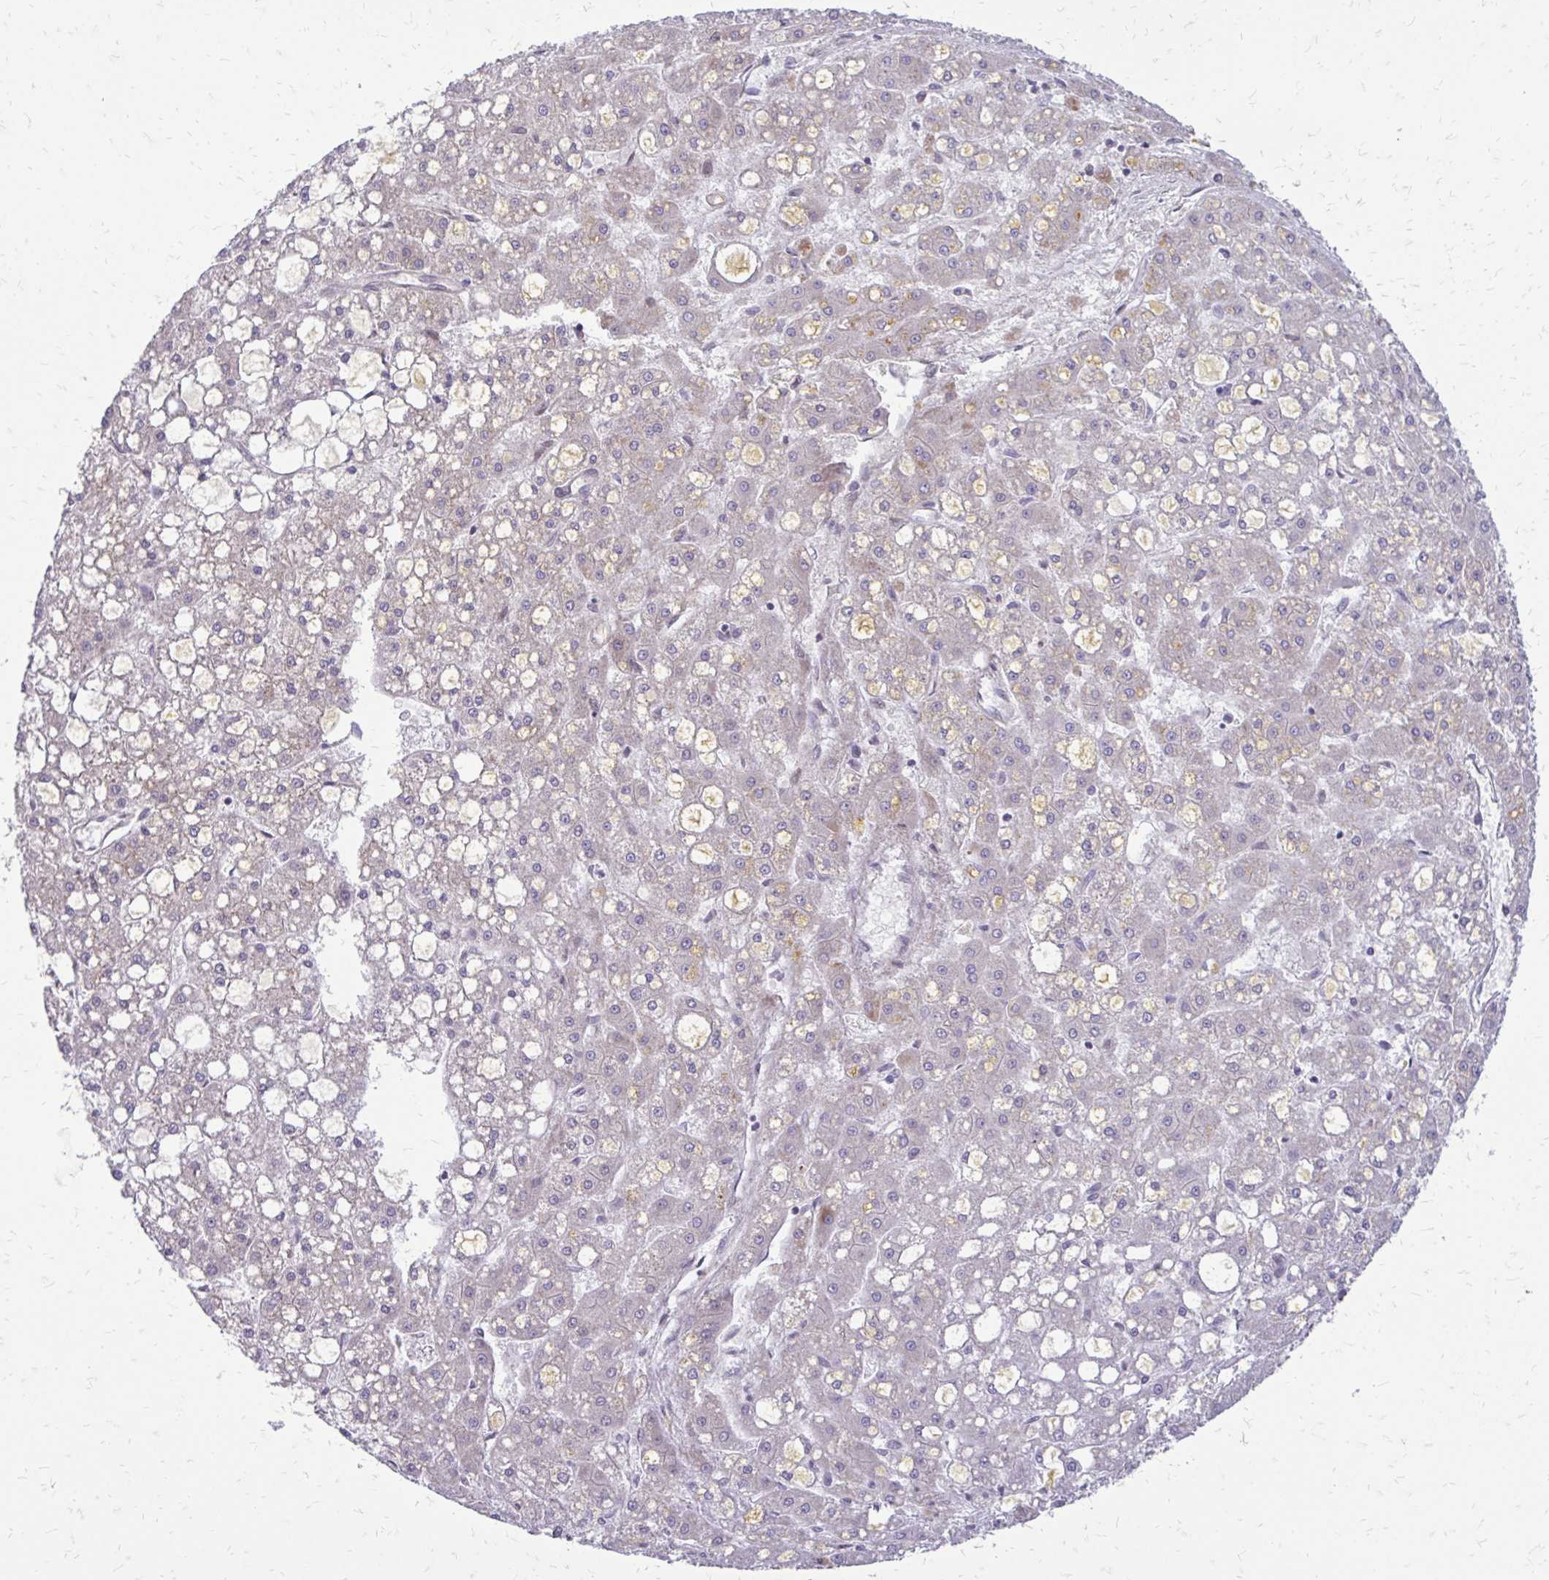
{"staining": {"intensity": "negative", "quantity": "none", "location": "none"}, "tissue": "liver cancer", "cell_type": "Tumor cells", "image_type": "cancer", "snomed": [{"axis": "morphology", "description": "Carcinoma, Hepatocellular, NOS"}, {"axis": "topography", "description": "Liver"}], "caption": "DAB (3,3'-diaminobenzidine) immunohistochemical staining of human liver cancer (hepatocellular carcinoma) demonstrates no significant expression in tumor cells. (DAB immunohistochemistry (IHC) with hematoxylin counter stain).", "gene": "FUNDC2", "patient": {"sex": "male", "age": 67}}